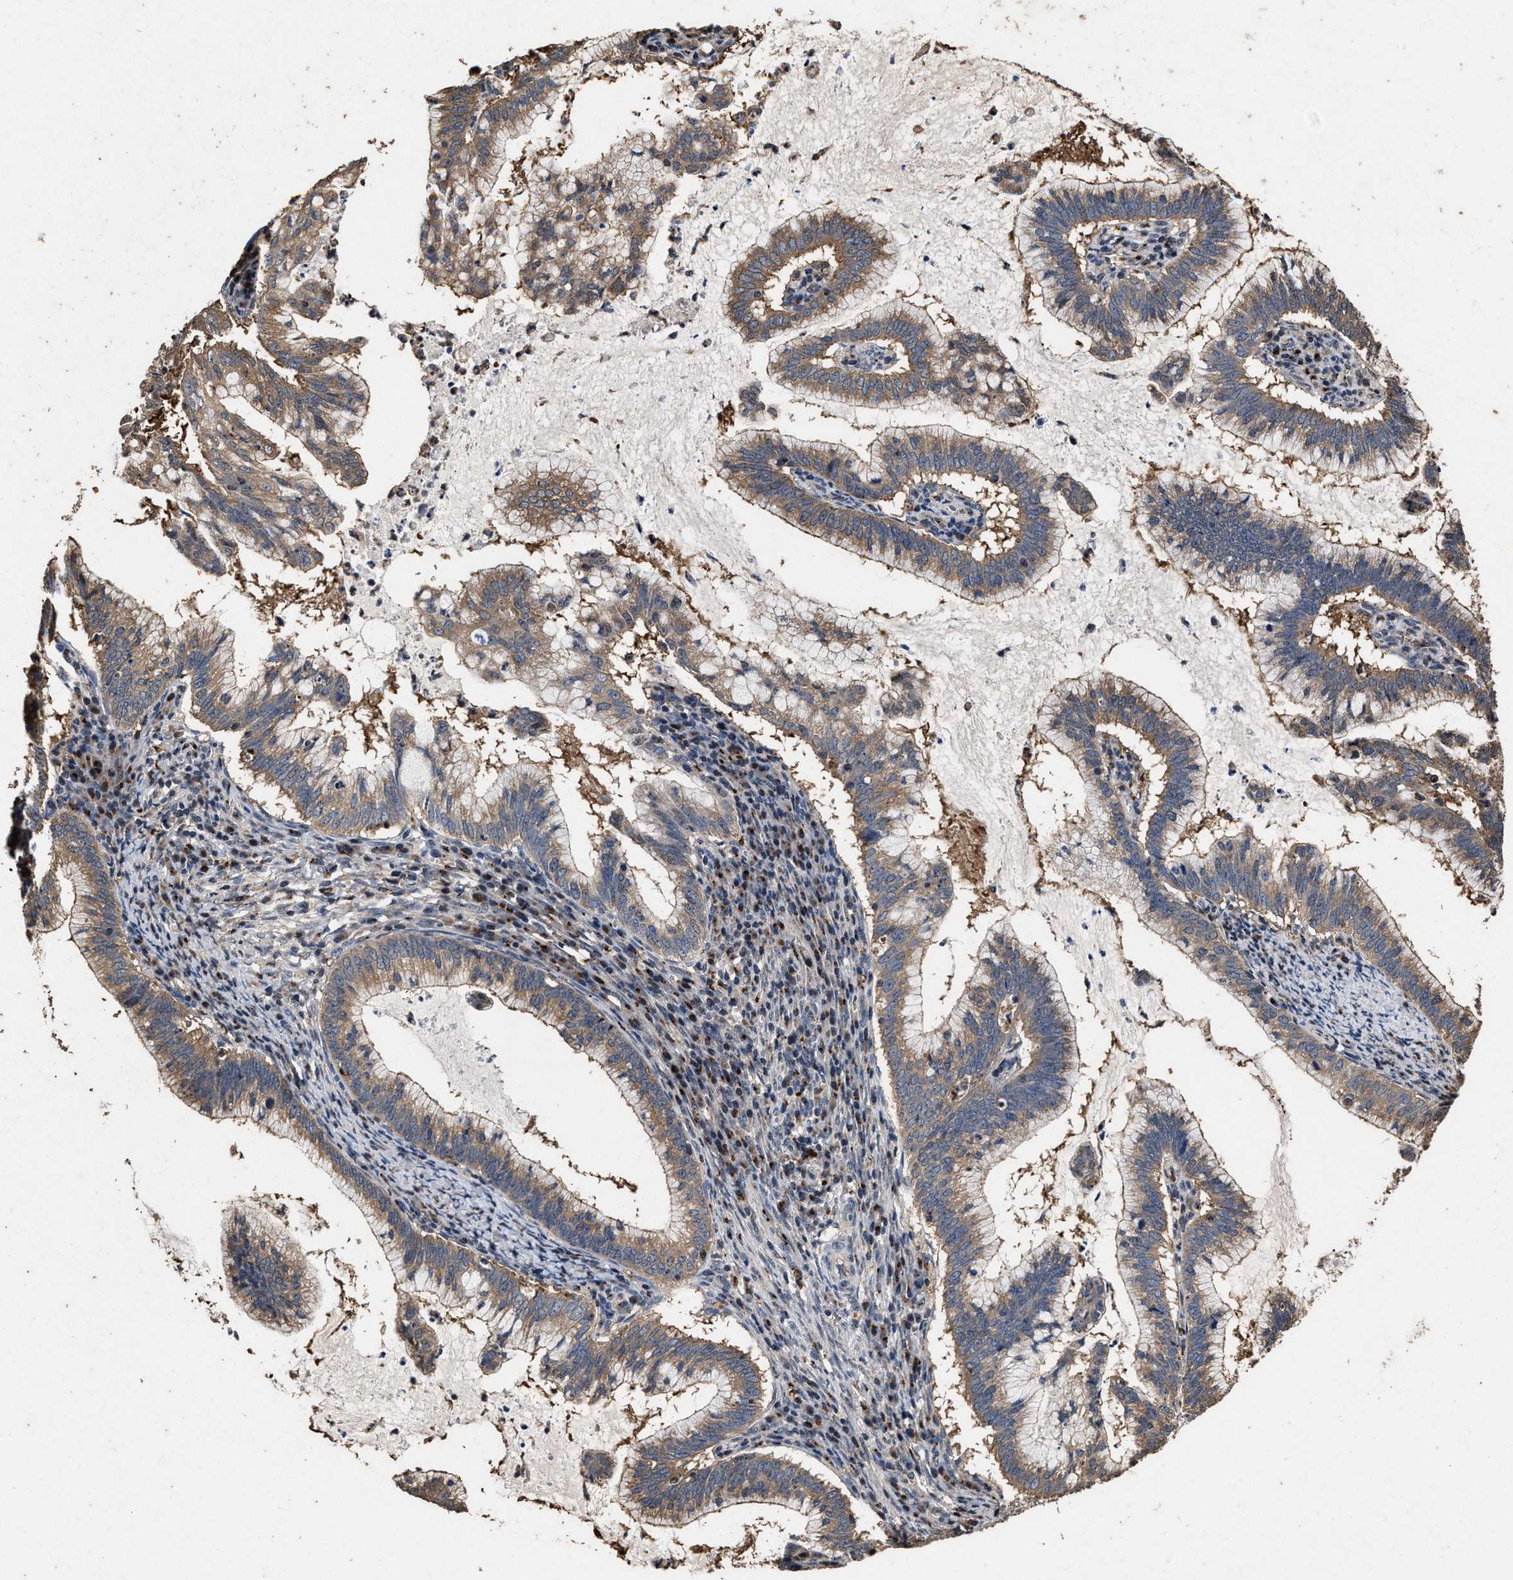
{"staining": {"intensity": "moderate", "quantity": ">75%", "location": "cytoplasmic/membranous"}, "tissue": "cervical cancer", "cell_type": "Tumor cells", "image_type": "cancer", "snomed": [{"axis": "morphology", "description": "Adenocarcinoma, NOS"}, {"axis": "topography", "description": "Cervix"}], "caption": "Cervical cancer stained with DAB immunohistochemistry (IHC) demonstrates medium levels of moderate cytoplasmic/membranous positivity in approximately >75% of tumor cells.", "gene": "TPST2", "patient": {"sex": "female", "age": 36}}